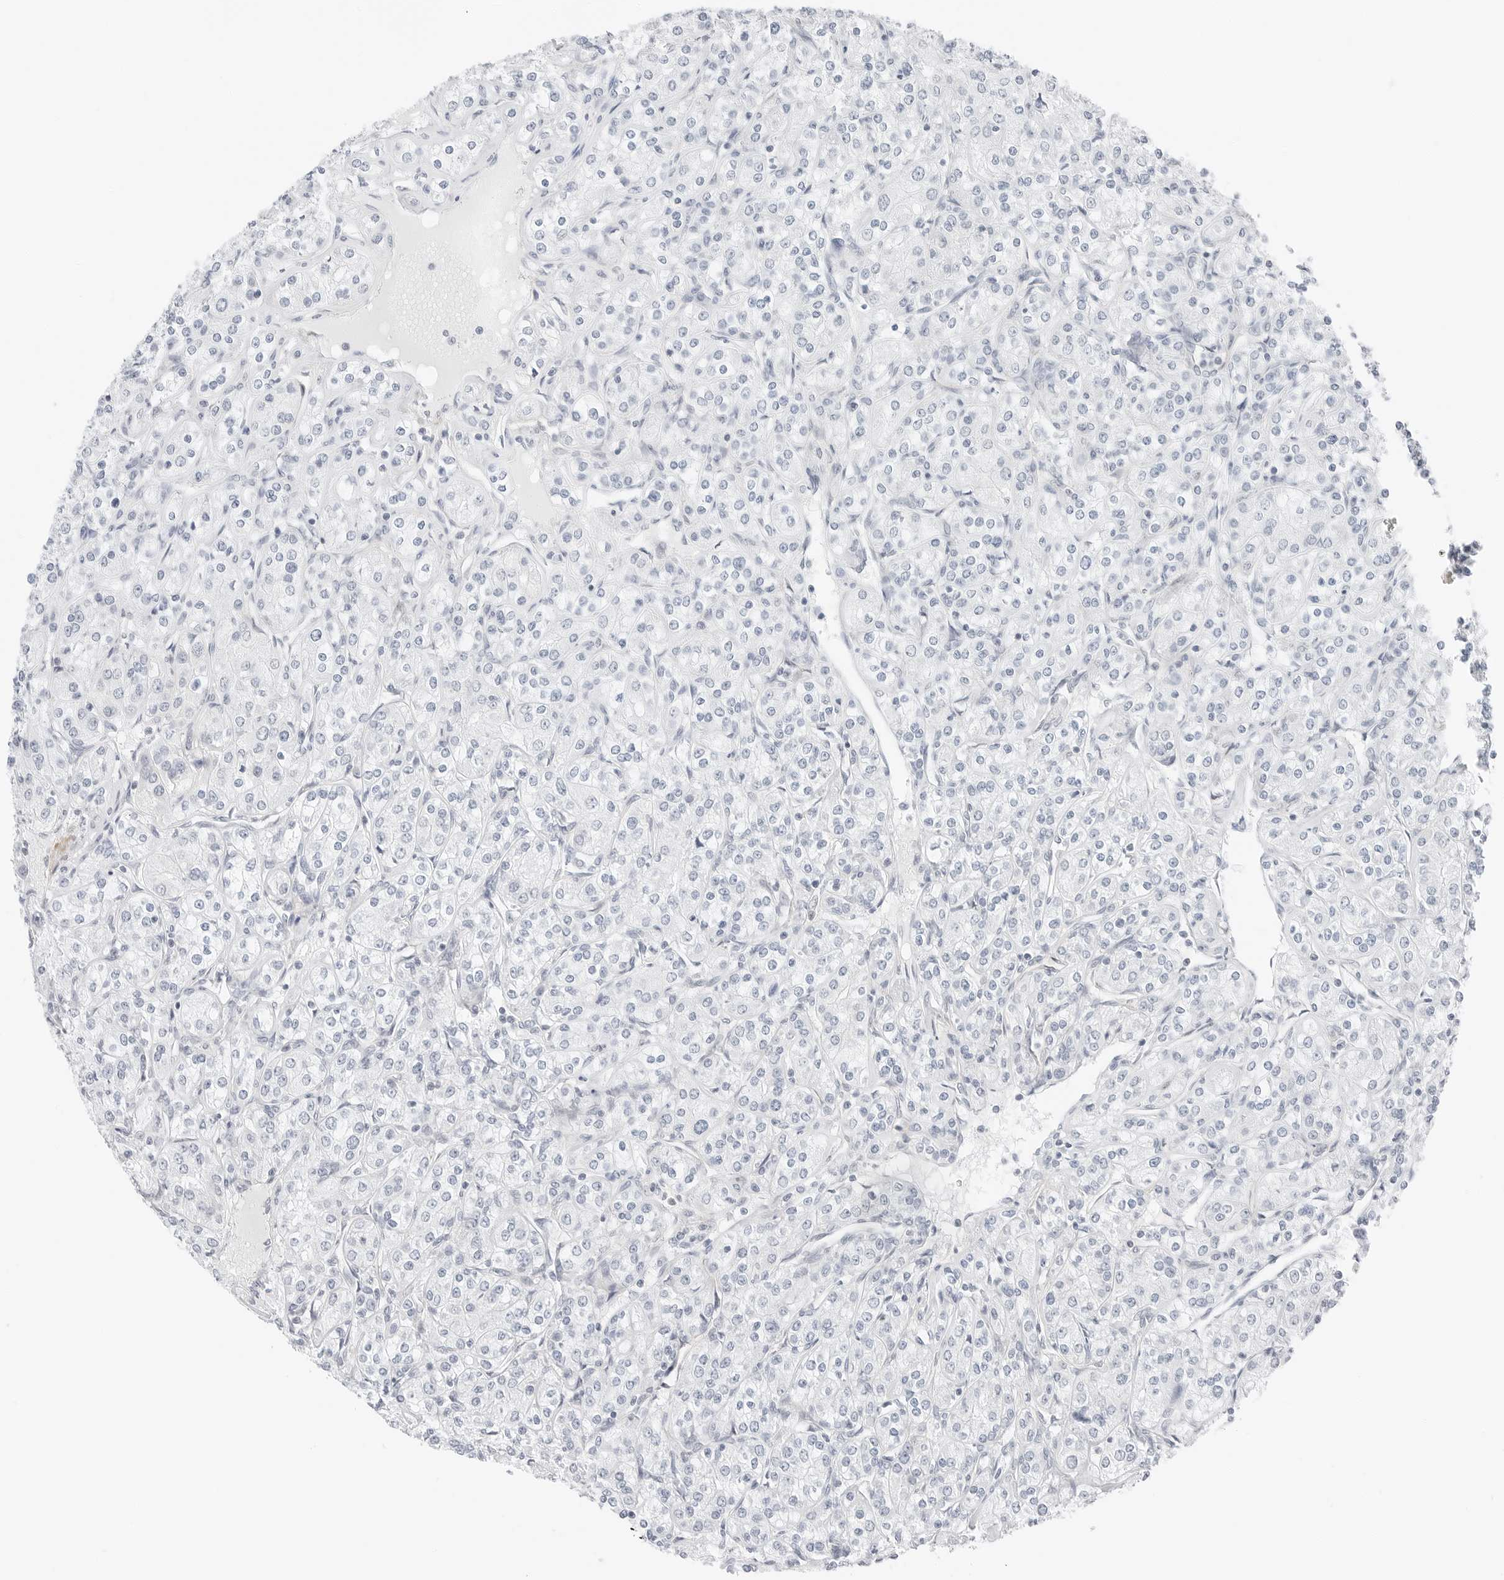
{"staining": {"intensity": "negative", "quantity": "none", "location": "none"}, "tissue": "renal cancer", "cell_type": "Tumor cells", "image_type": "cancer", "snomed": [{"axis": "morphology", "description": "Adenocarcinoma, NOS"}, {"axis": "topography", "description": "Kidney"}], "caption": "Tumor cells show no significant staining in renal cancer. (DAB immunohistochemistry (IHC) with hematoxylin counter stain).", "gene": "IQCC", "patient": {"sex": "male", "age": 77}}